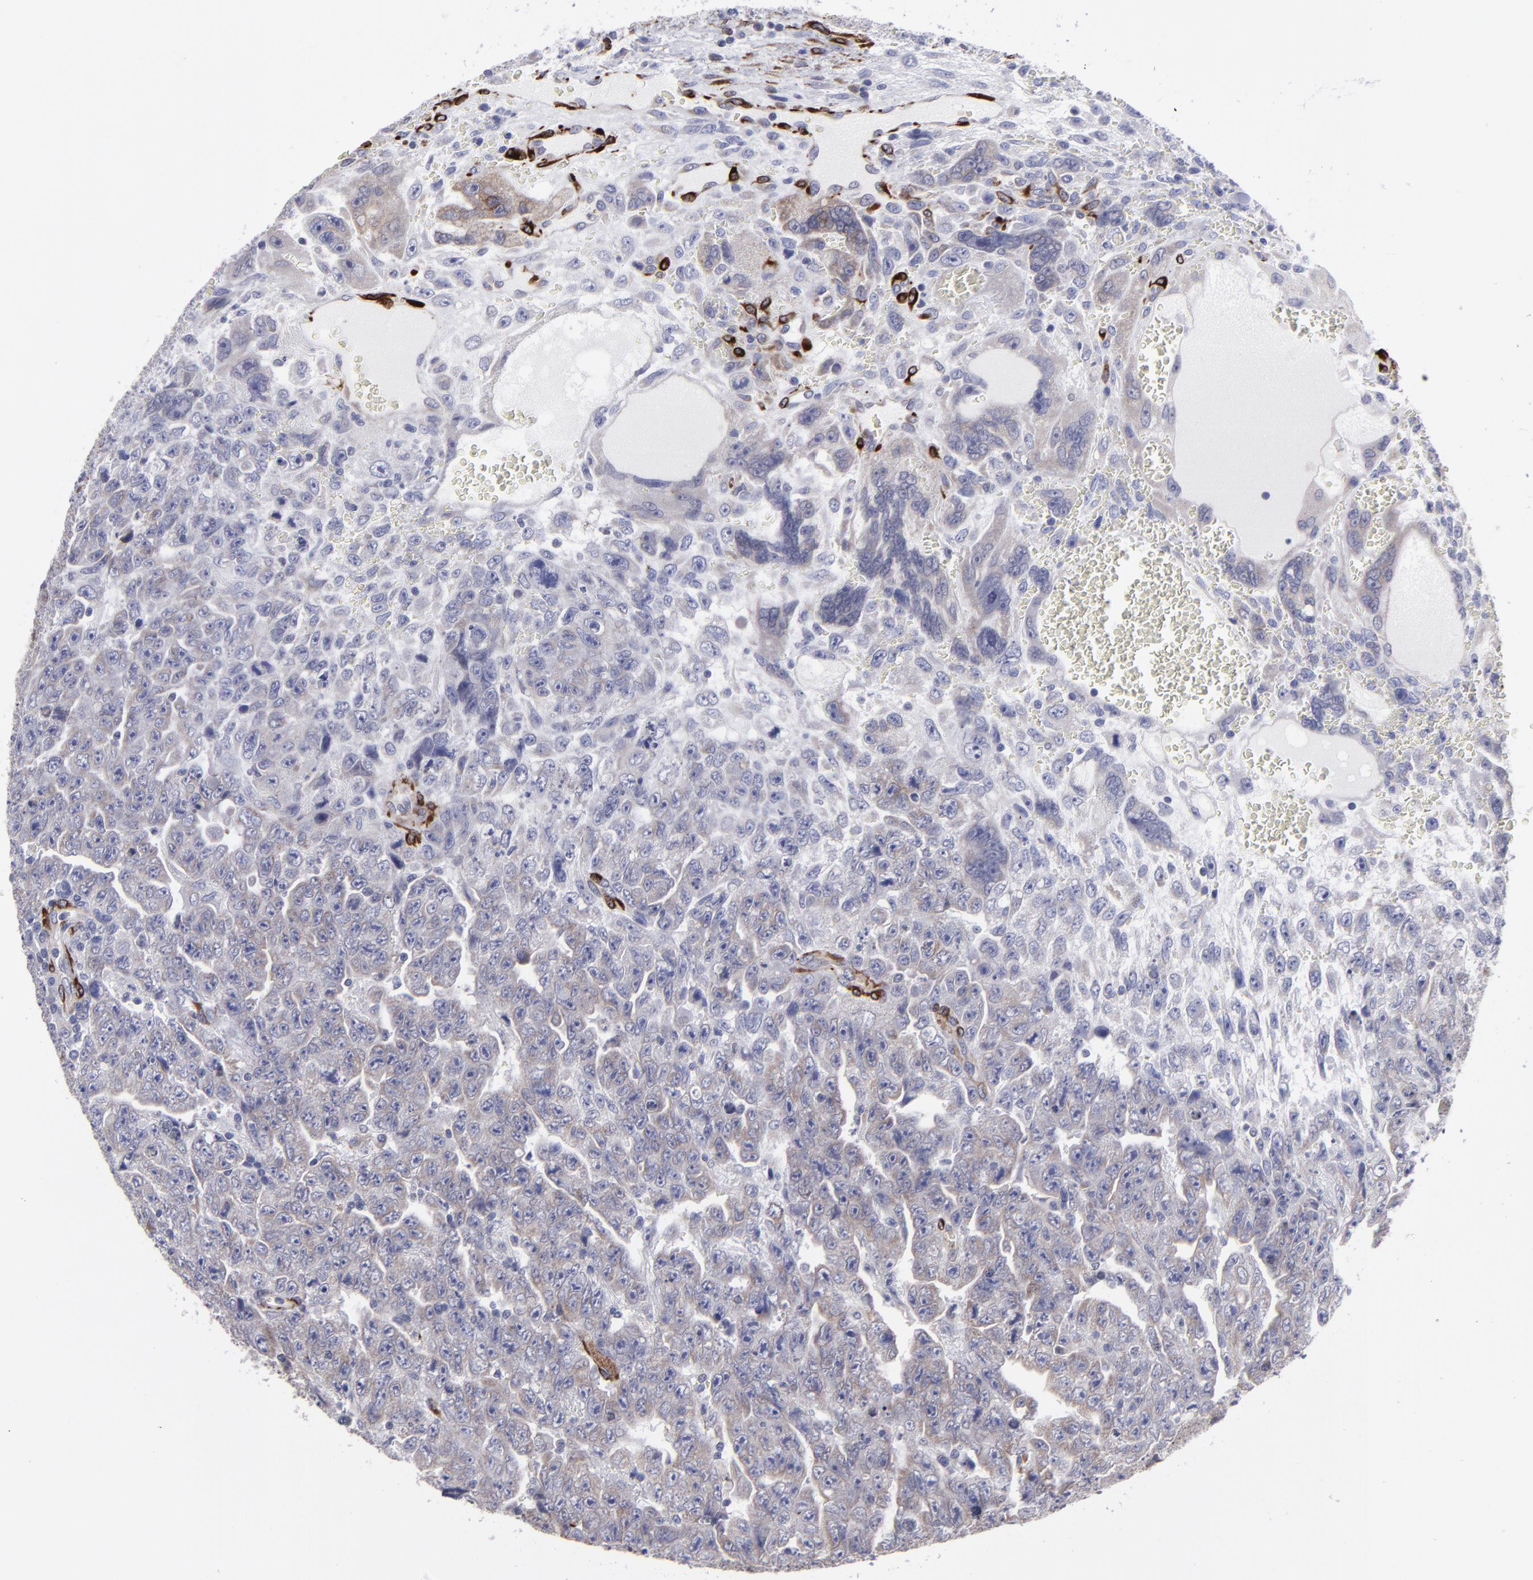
{"staining": {"intensity": "weak", "quantity": "25%-75%", "location": "cytoplasmic/membranous"}, "tissue": "testis cancer", "cell_type": "Tumor cells", "image_type": "cancer", "snomed": [{"axis": "morphology", "description": "Carcinoma, Embryonal, NOS"}, {"axis": "topography", "description": "Testis"}], "caption": "Immunohistochemical staining of embryonal carcinoma (testis) displays weak cytoplasmic/membranous protein positivity in approximately 25%-75% of tumor cells.", "gene": "SLMAP", "patient": {"sex": "male", "age": 28}}